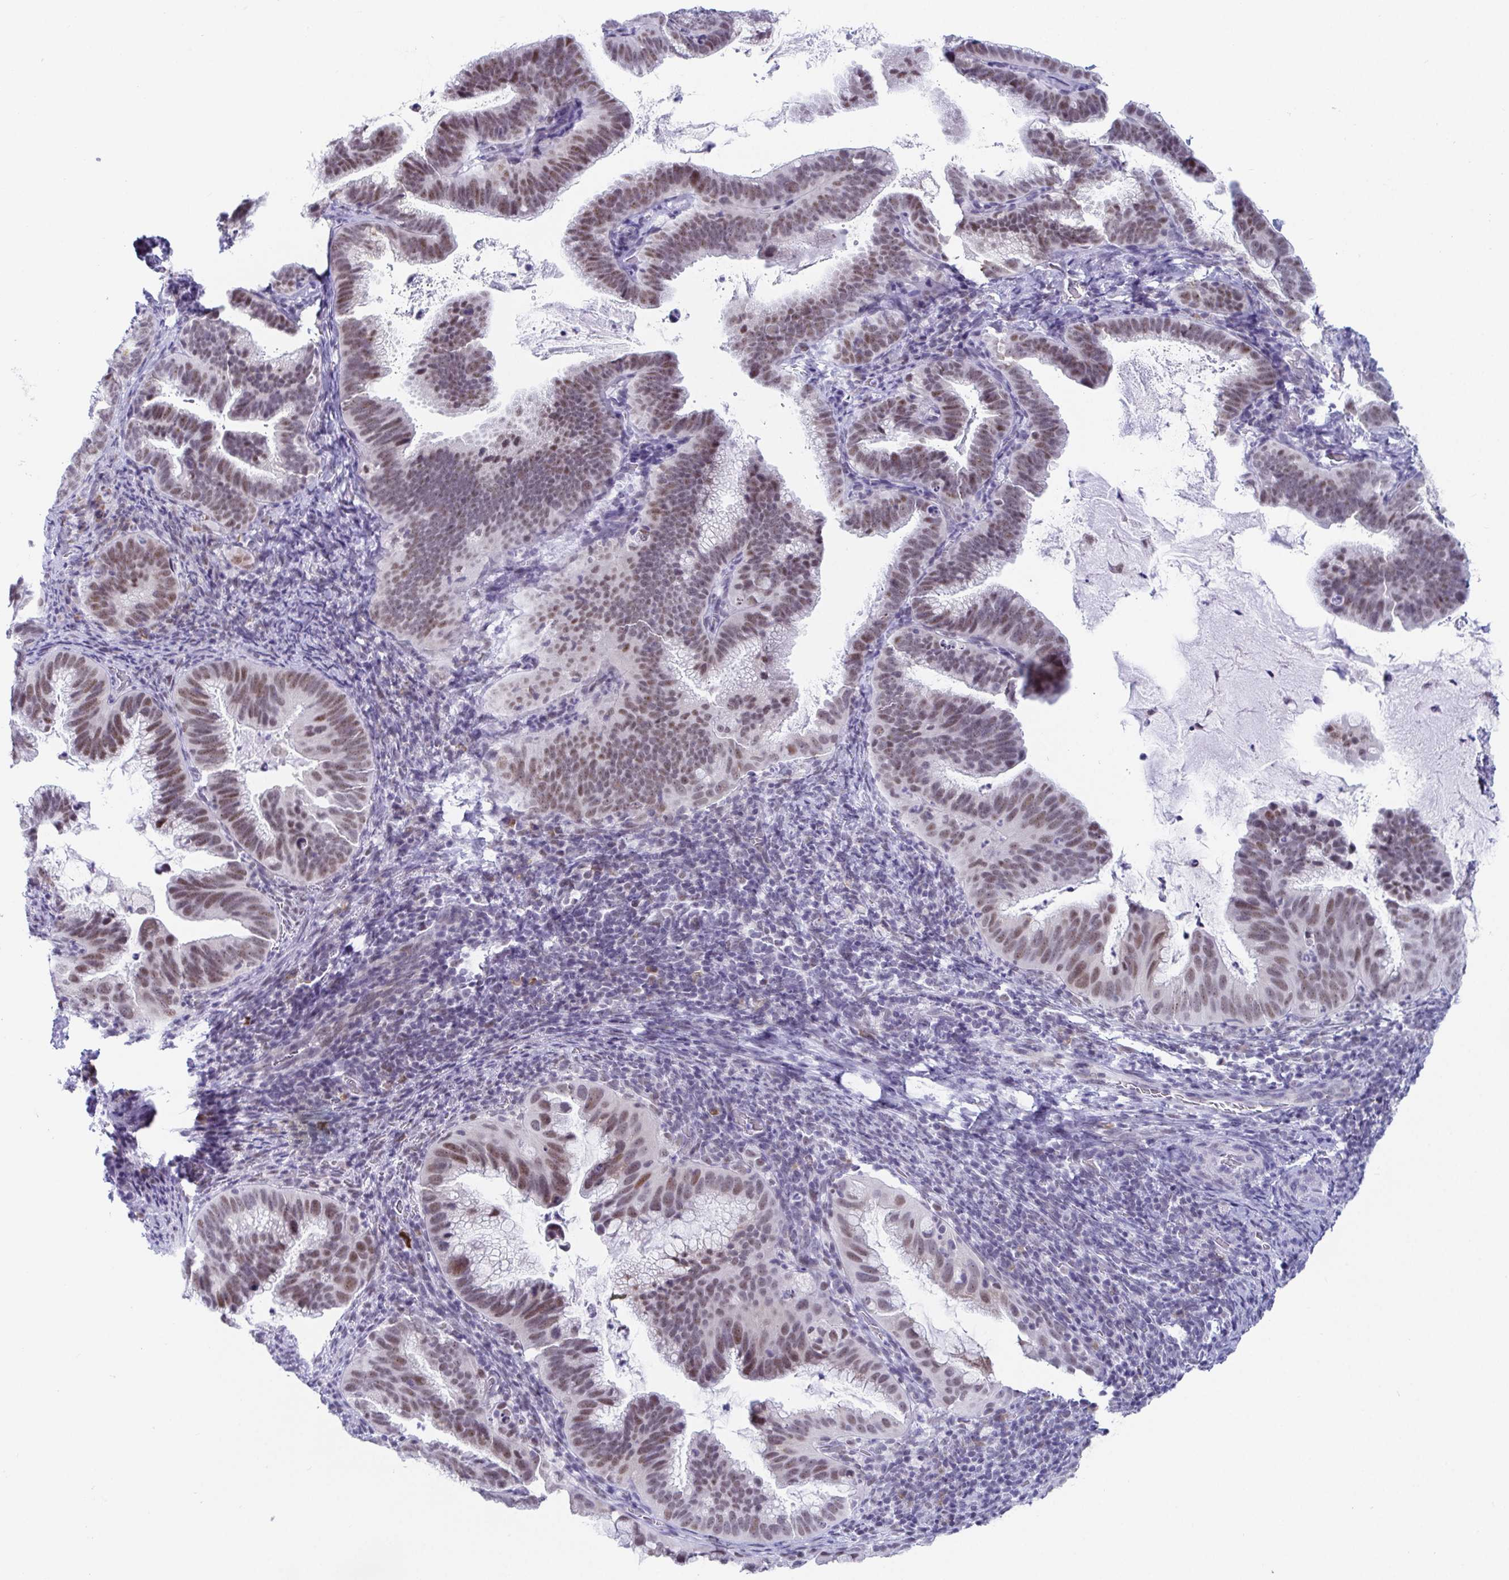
{"staining": {"intensity": "moderate", "quantity": ">75%", "location": "nuclear"}, "tissue": "cervical cancer", "cell_type": "Tumor cells", "image_type": "cancer", "snomed": [{"axis": "morphology", "description": "Adenocarcinoma, NOS"}, {"axis": "topography", "description": "Cervix"}], "caption": "Cervical cancer tissue reveals moderate nuclear expression in about >75% of tumor cells, visualized by immunohistochemistry.", "gene": "WDR72", "patient": {"sex": "female", "age": 61}}